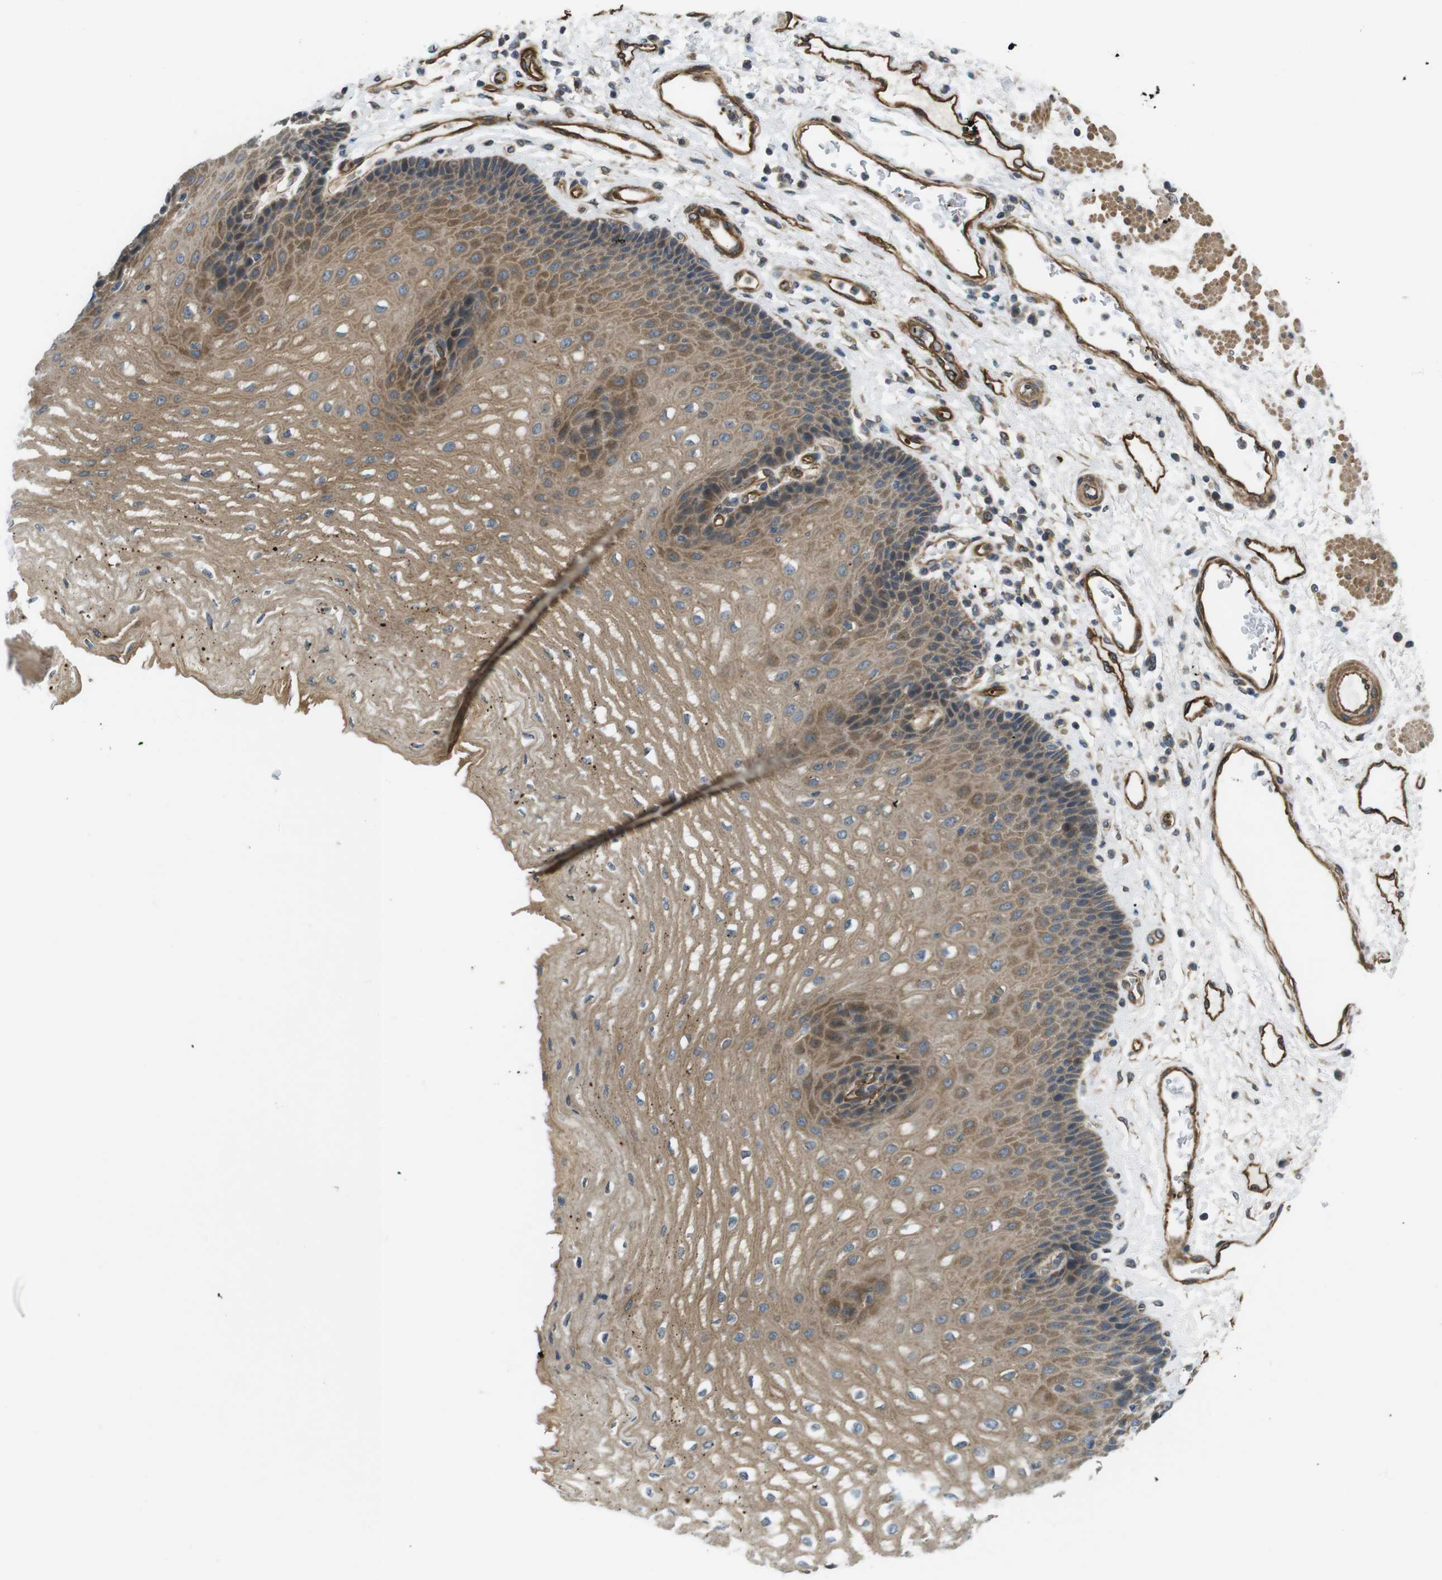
{"staining": {"intensity": "moderate", "quantity": ">75%", "location": "cytoplasmic/membranous"}, "tissue": "esophagus", "cell_type": "Squamous epithelial cells", "image_type": "normal", "snomed": [{"axis": "morphology", "description": "Normal tissue, NOS"}, {"axis": "topography", "description": "Esophagus"}], "caption": "Unremarkable esophagus displays moderate cytoplasmic/membranous expression in approximately >75% of squamous epithelial cells, visualized by immunohistochemistry. (DAB = brown stain, brightfield microscopy at high magnification).", "gene": "TSC1", "patient": {"sex": "male", "age": 54}}